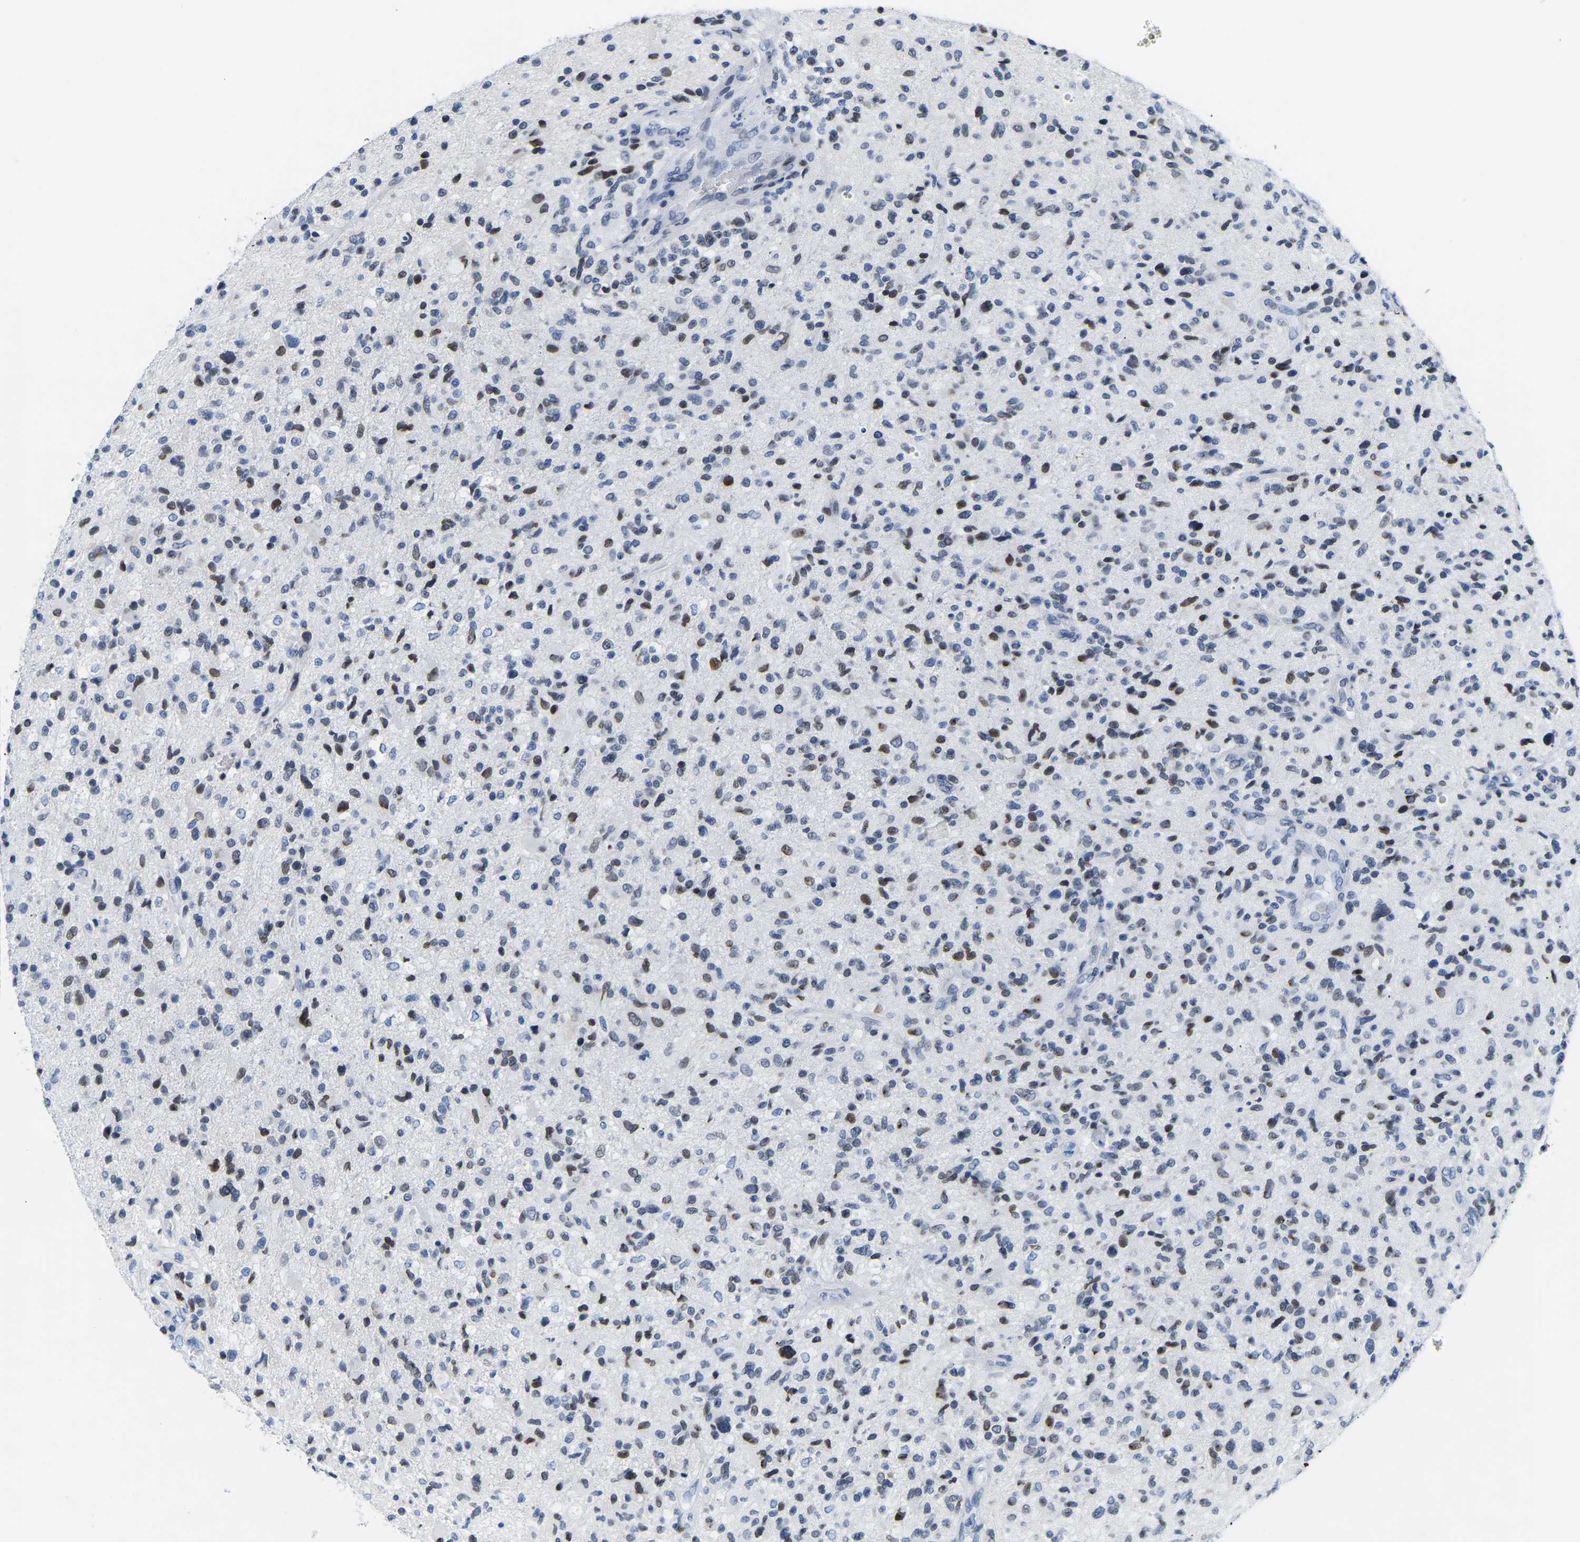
{"staining": {"intensity": "weak", "quantity": "25%-75%", "location": "nuclear"}, "tissue": "glioma", "cell_type": "Tumor cells", "image_type": "cancer", "snomed": [{"axis": "morphology", "description": "Glioma, malignant, High grade"}, {"axis": "topography", "description": "Brain"}], "caption": "The immunohistochemical stain labels weak nuclear expression in tumor cells of malignant glioma (high-grade) tissue.", "gene": "UPK3A", "patient": {"sex": "male", "age": 72}}